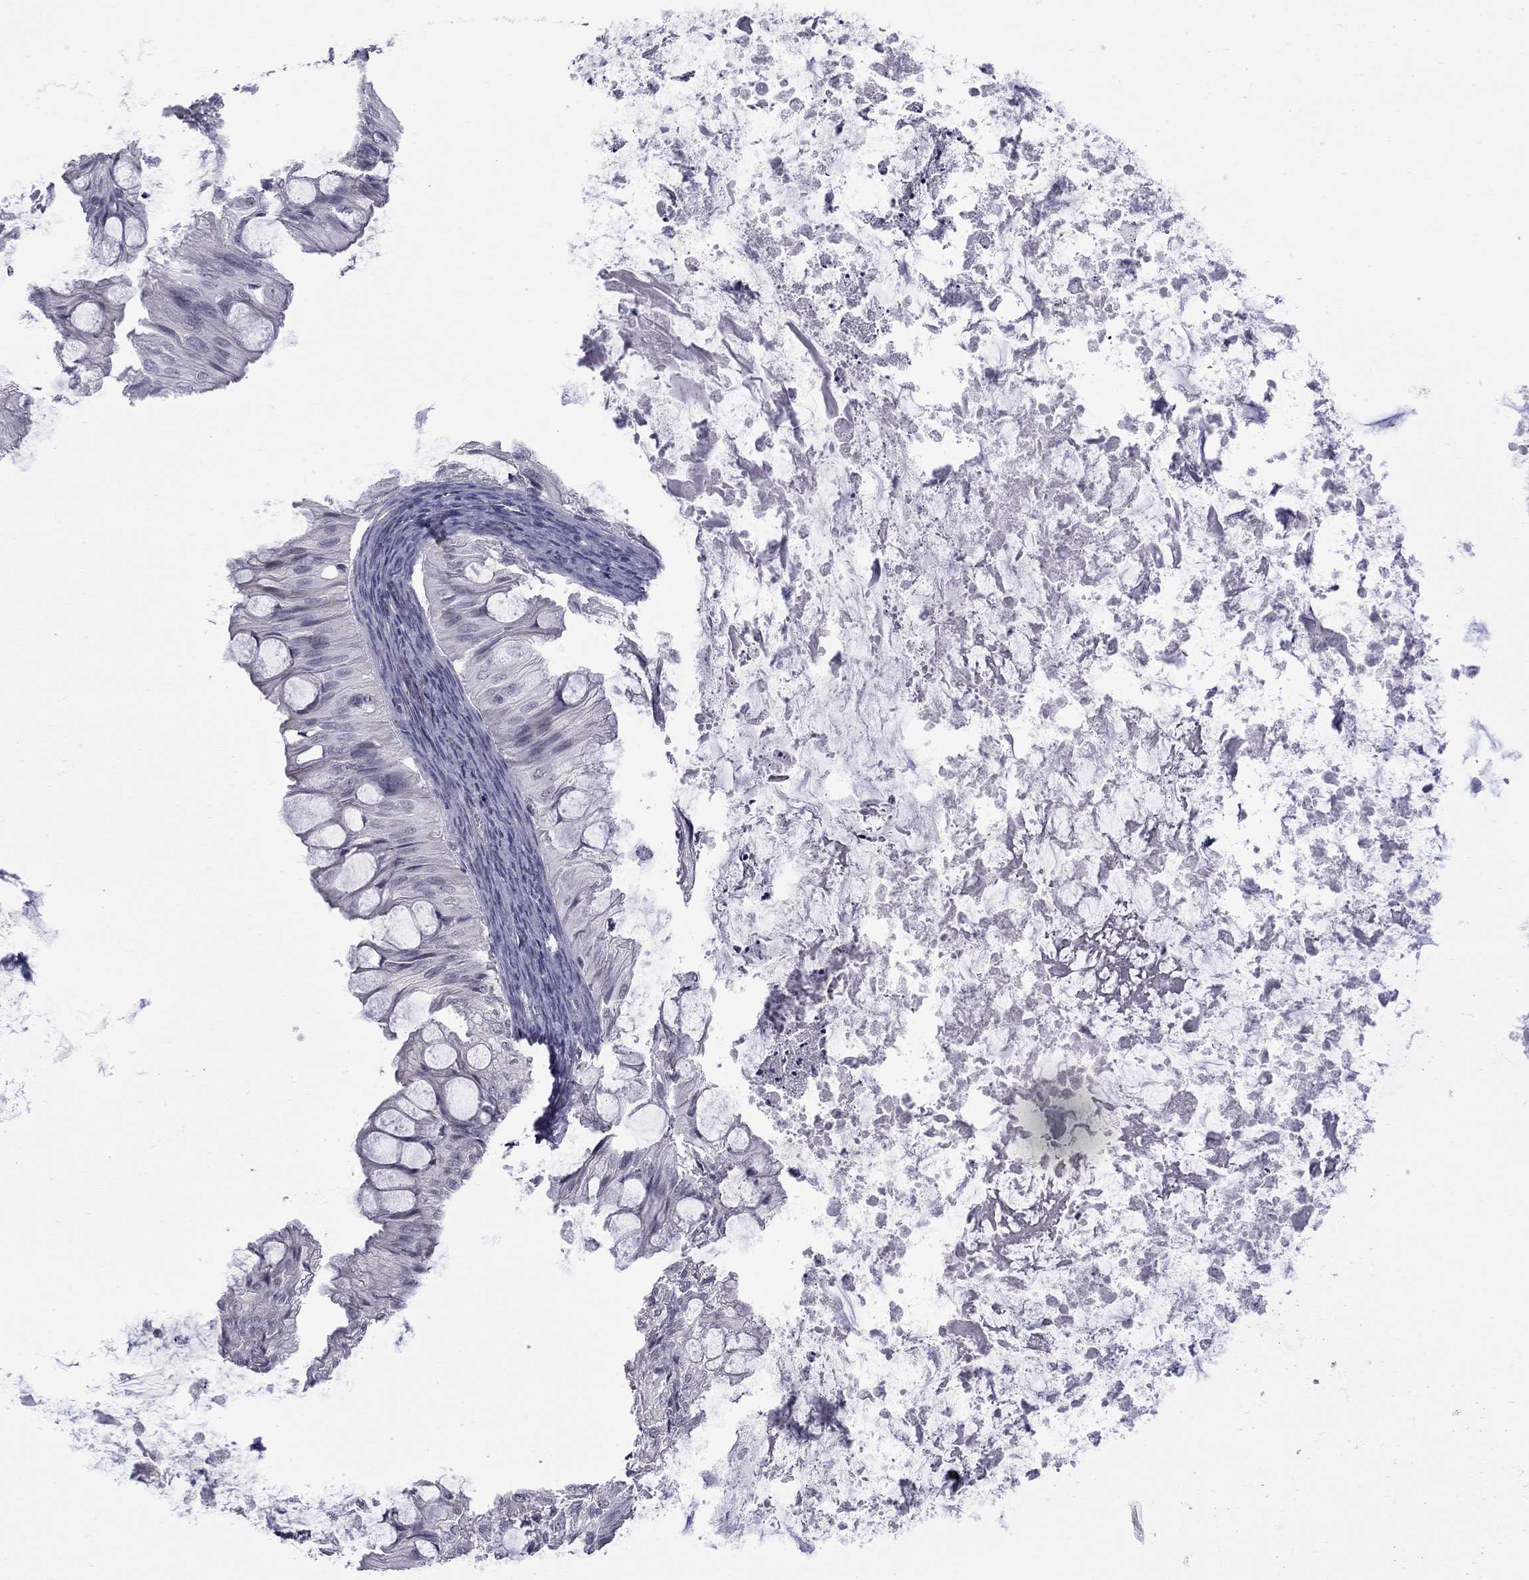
{"staining": {"intensity": "negative", "quantity": "none", "location": "none"}, "tissue": "ovarian cancer", "cell_type": "Tumor cells", "image_type": "cancer", "snomed": [{"axis": "morphology", "description": "Cystadenocarcinoma, mucinous, NOS"}, {"axis": "topography", "description": "Ovary"}], "caption": "Ovarian cancer stained for a protein using immunohistochemistry exhibits no staining tumor cells.", "gene": "GSG1L", "patient": {"sex": "female", "age": 57}}